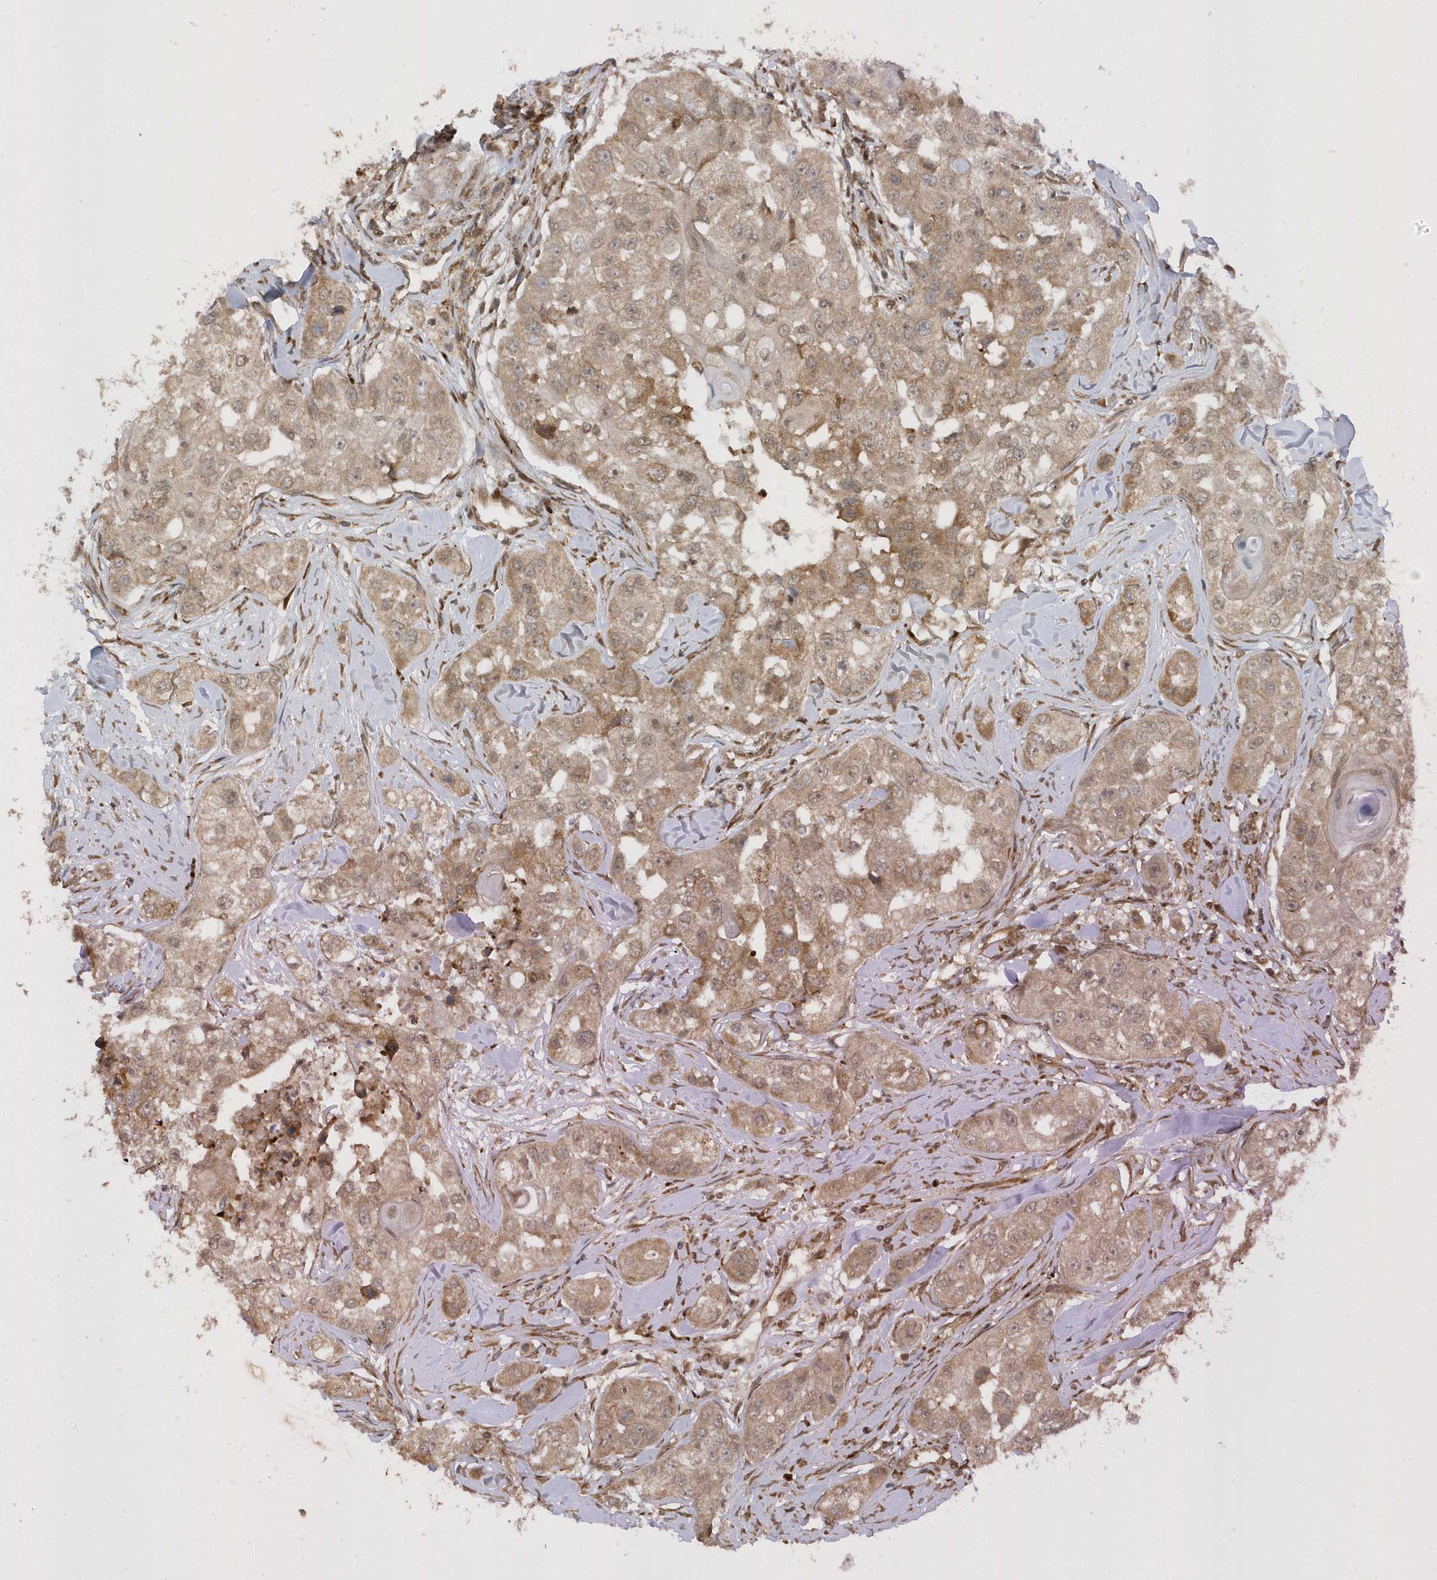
{"staining": {"intensity": "moderate", "quantity": ">75%", "location": "cytoplasmic/membranous,nuclear"}, "tissue": "head and neck cancer", "cell_type": "Tumor cells", "image_type": "cancer", "snomed": [{"axis": "morphology", "description": "Normal tissue, NOS"}, {"axis": "morphology", "description": "Squamous cell carcinoma, NOS"}, {"axis": "topography", "description": "Skeletal muscle"}, {"axis": "topography", "description": "Head-Neck"}], "caption": "An image of head and neck cancer stained for a protein reveals moderate cytoplasmic/membranous and nuclear brown staining in tumor cells.", "gene": "METTL21A", "patient": {"sex": "male", "age": 51}}